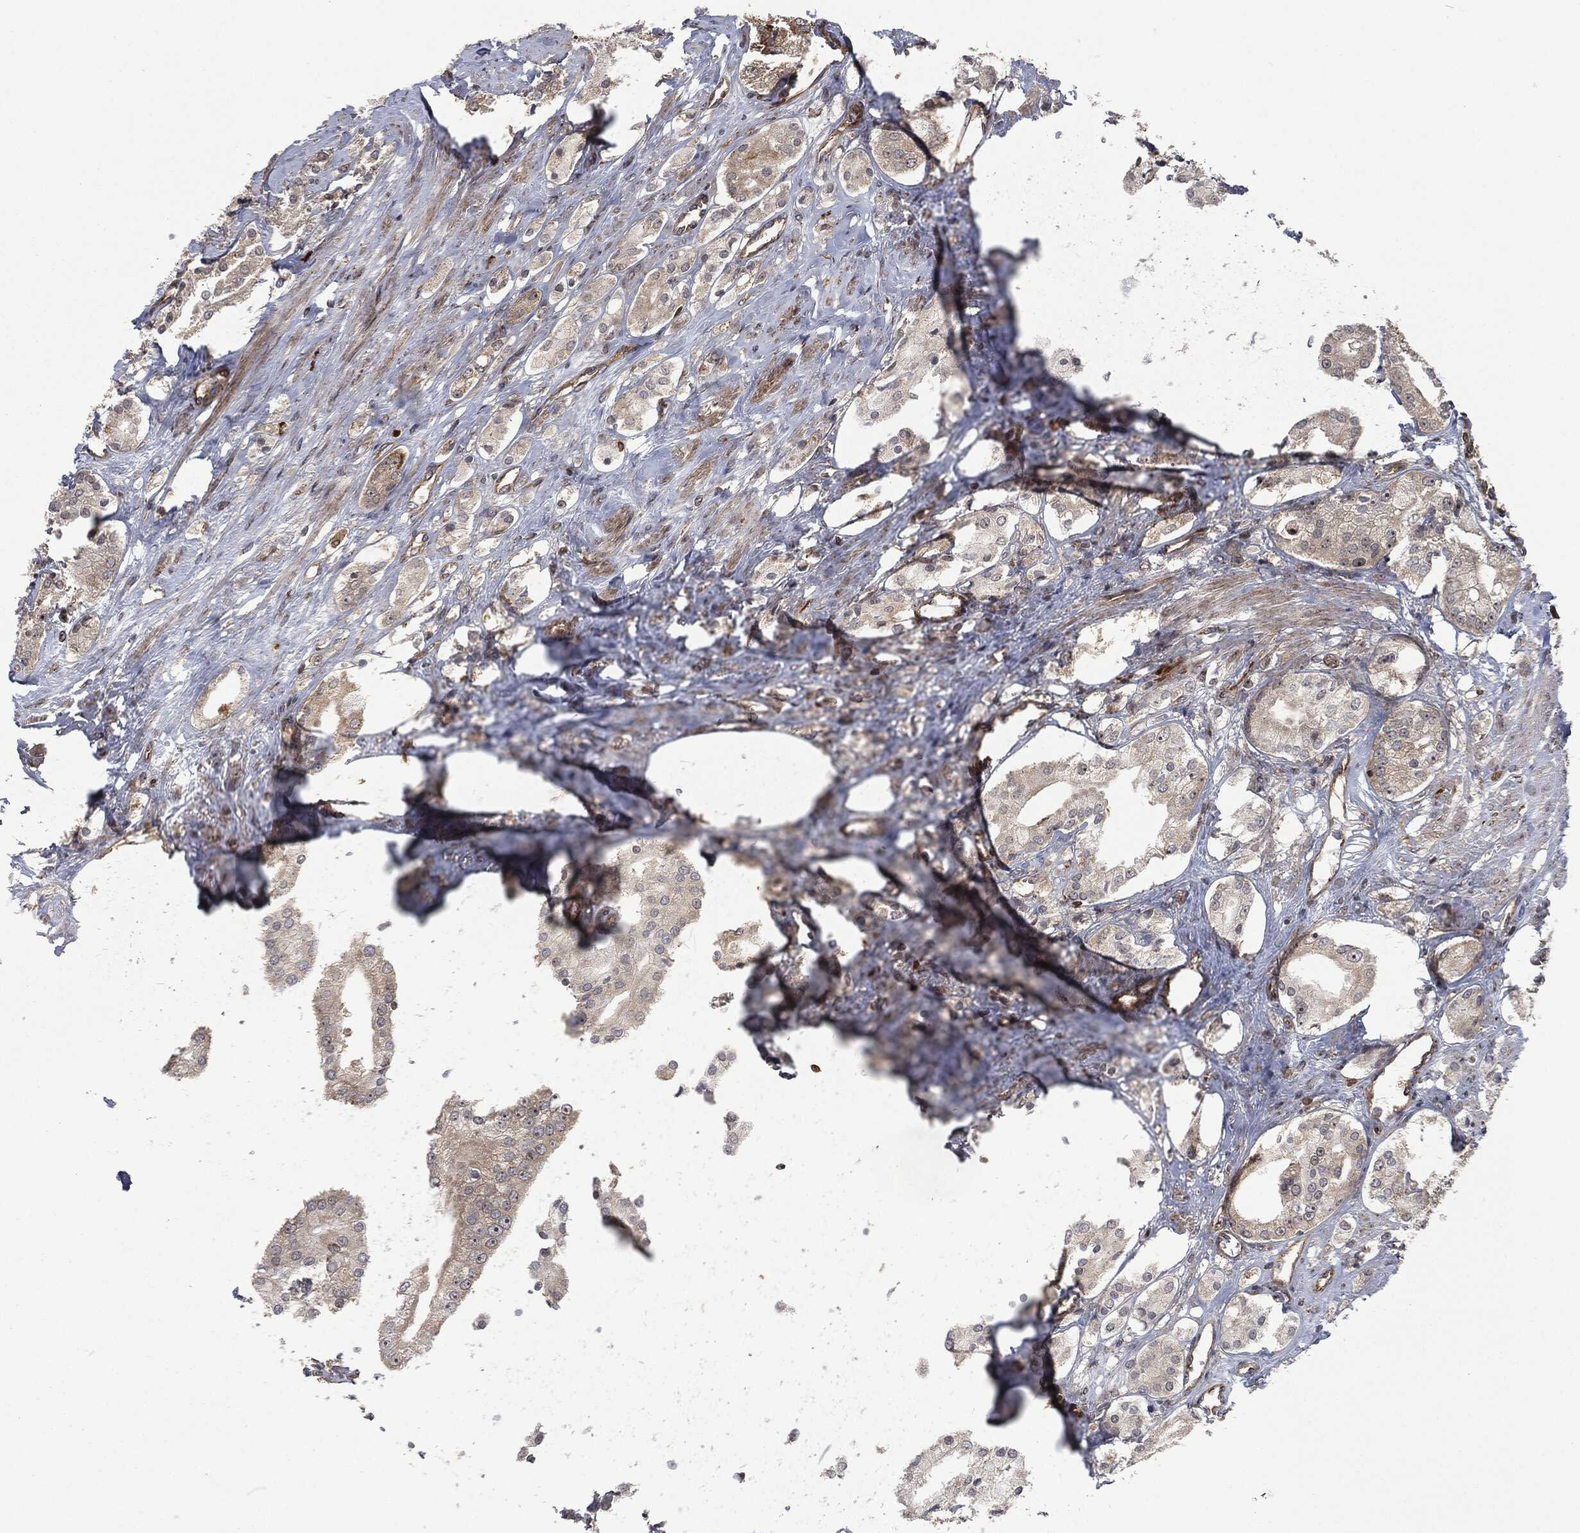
{"staining": {"intensity": "moderate", "quantity": "<25%", "location": "cytoplasmic/membranous"}, "tissue": "prostate cancer", "cell_type": "Tumor cells", "image_type": "cancer", "snomed": [{"axis": "morphology", "description": "Adenocarcinoma, NOS"}, {"axis": "topography", "description": "Prostate and seminal vesicle, NOS"}, {"axis": "topography", "description": "Prostate"}], "caption": "Protein staining demonstrates moderate cytoplasmic/membranous expression in about <25% of tumor cells in prostate adenocarcinoma.", "gene": "RFTN1", "patient": {"sex": "male", "age": 67}}